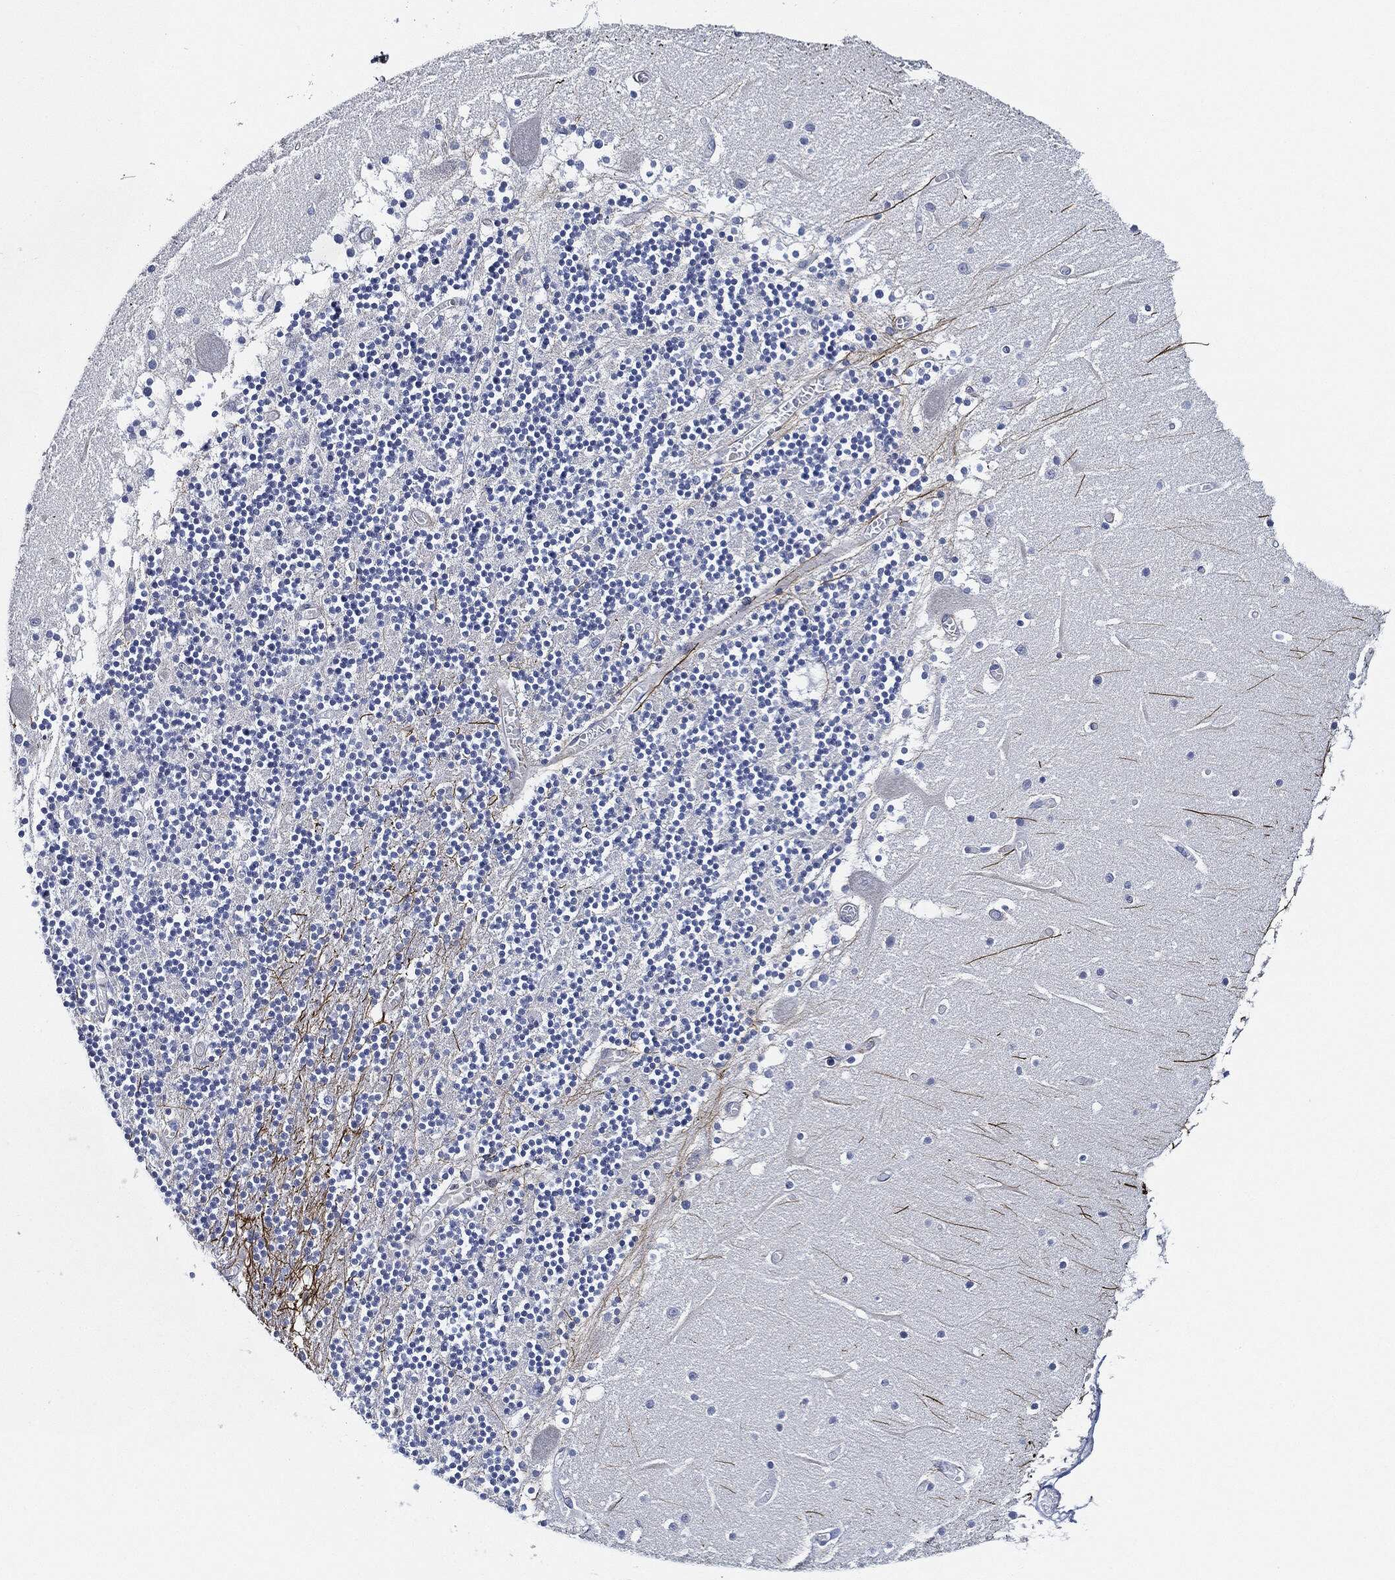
{"staining": {"intensity": "negative", "quantity": "none", "location": "none"}, "tissue": "cerebellum", "cell_type": "Cells in granular layer", "image_type": "normal", "snomed": [{"axis": "morphology", "description": "Normal tissue, NOS"}, {"axis": "topography", "description": "Cerebellum"}], "caption": "IHC micrograph of normal human cerebellum stained for a protein (brown), which reveals no staining in cells in granular layer.", "gene": "THSD1", "patient": {"sex": "female", "age": 28}}